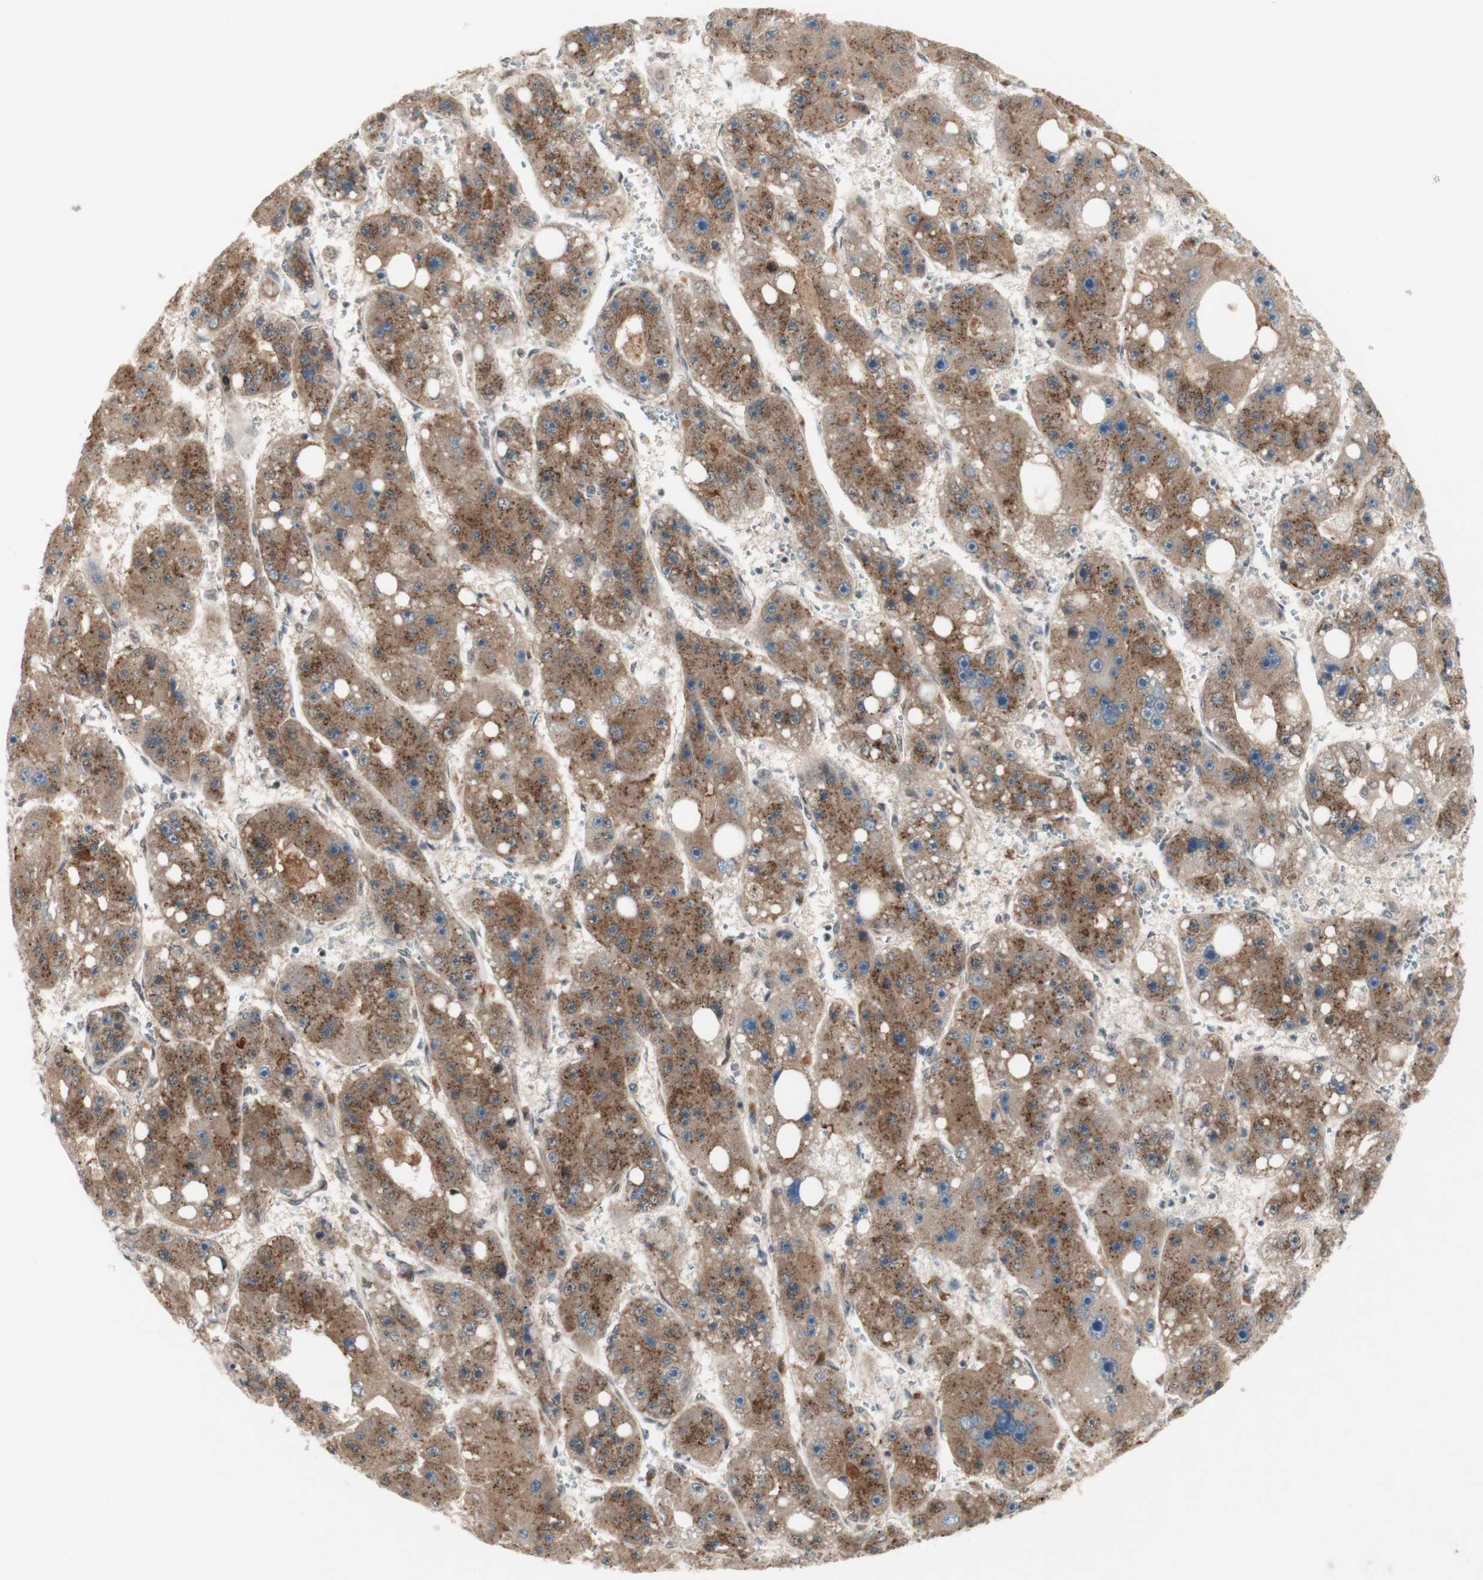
{"staining": {"intensity": "moderate", "quantity": ">75%", "location": "cytoplasmic/membranous"}, "tissue": "liver cancer", "cell_type": "Tumor cells", "image_type": "cancer", "snomed": [{"axis": "morphology", "description": "Carcinoma, Hepatocellular, NOS"}, {"axis": "topography", "description": "Liver"}], "caption": "Protein staining shows moderate cytoplasmic/membranous staining in approximately >75% of tumor cells in hepatocellular carcinoma (liver). Using DAB (3,3'-diaminobenzidine) (brown) and hematoxylin (blue) stains, captured at high magnification using brightfield microscopy.", "gene": "CYLD", "patient": {"sex": "female", "age": 61}}